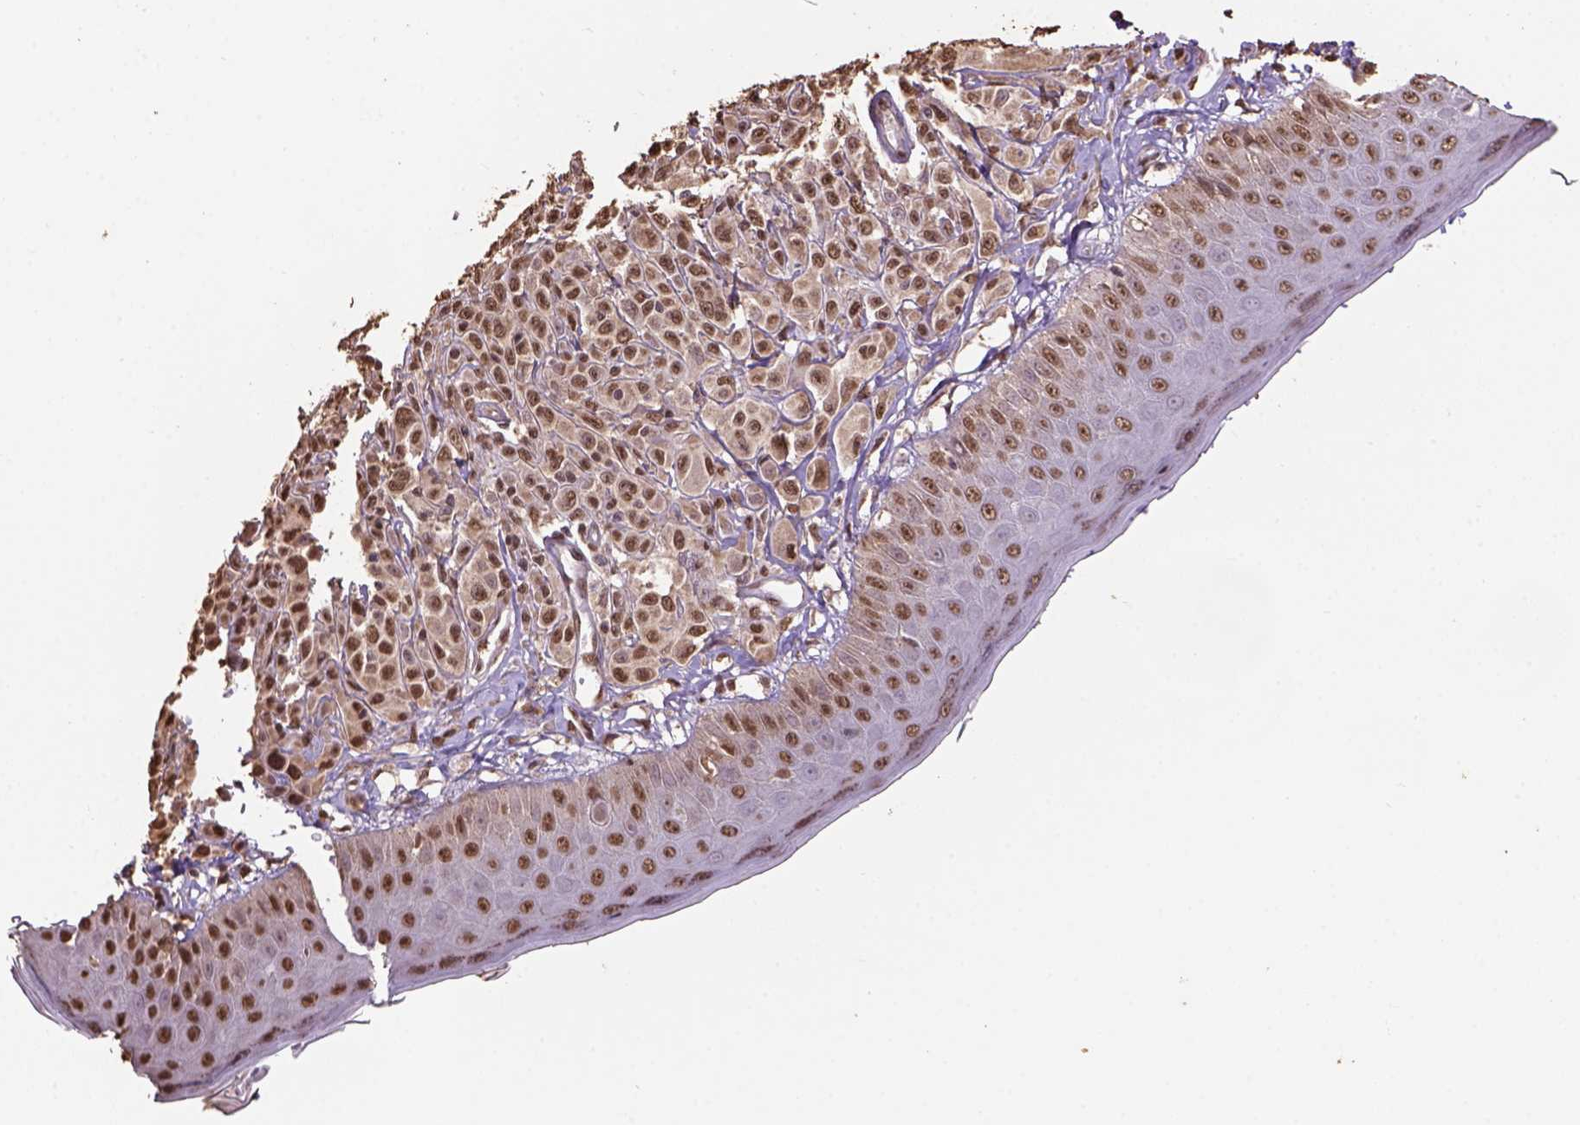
{"staining": {"intensity": "moderate", "quantity": ">75%", "location": "nuclear"}, "tissue": "melanoma", "cell_type": "Tumor cells", "image_type": "cancer", "snomed": [{"axis": "morphology", "description": "Malignant melanoma, NOS"}, {"axis": "topography", "description": "Skin"}], "caption": "Moderate nuclear expression for a protein is identified in about >75% of tumor cells of melanoma using immunohistochemistry (IHC).", "gene": "CSTF2T", "patient": {"sex": "male", "age": 67}}